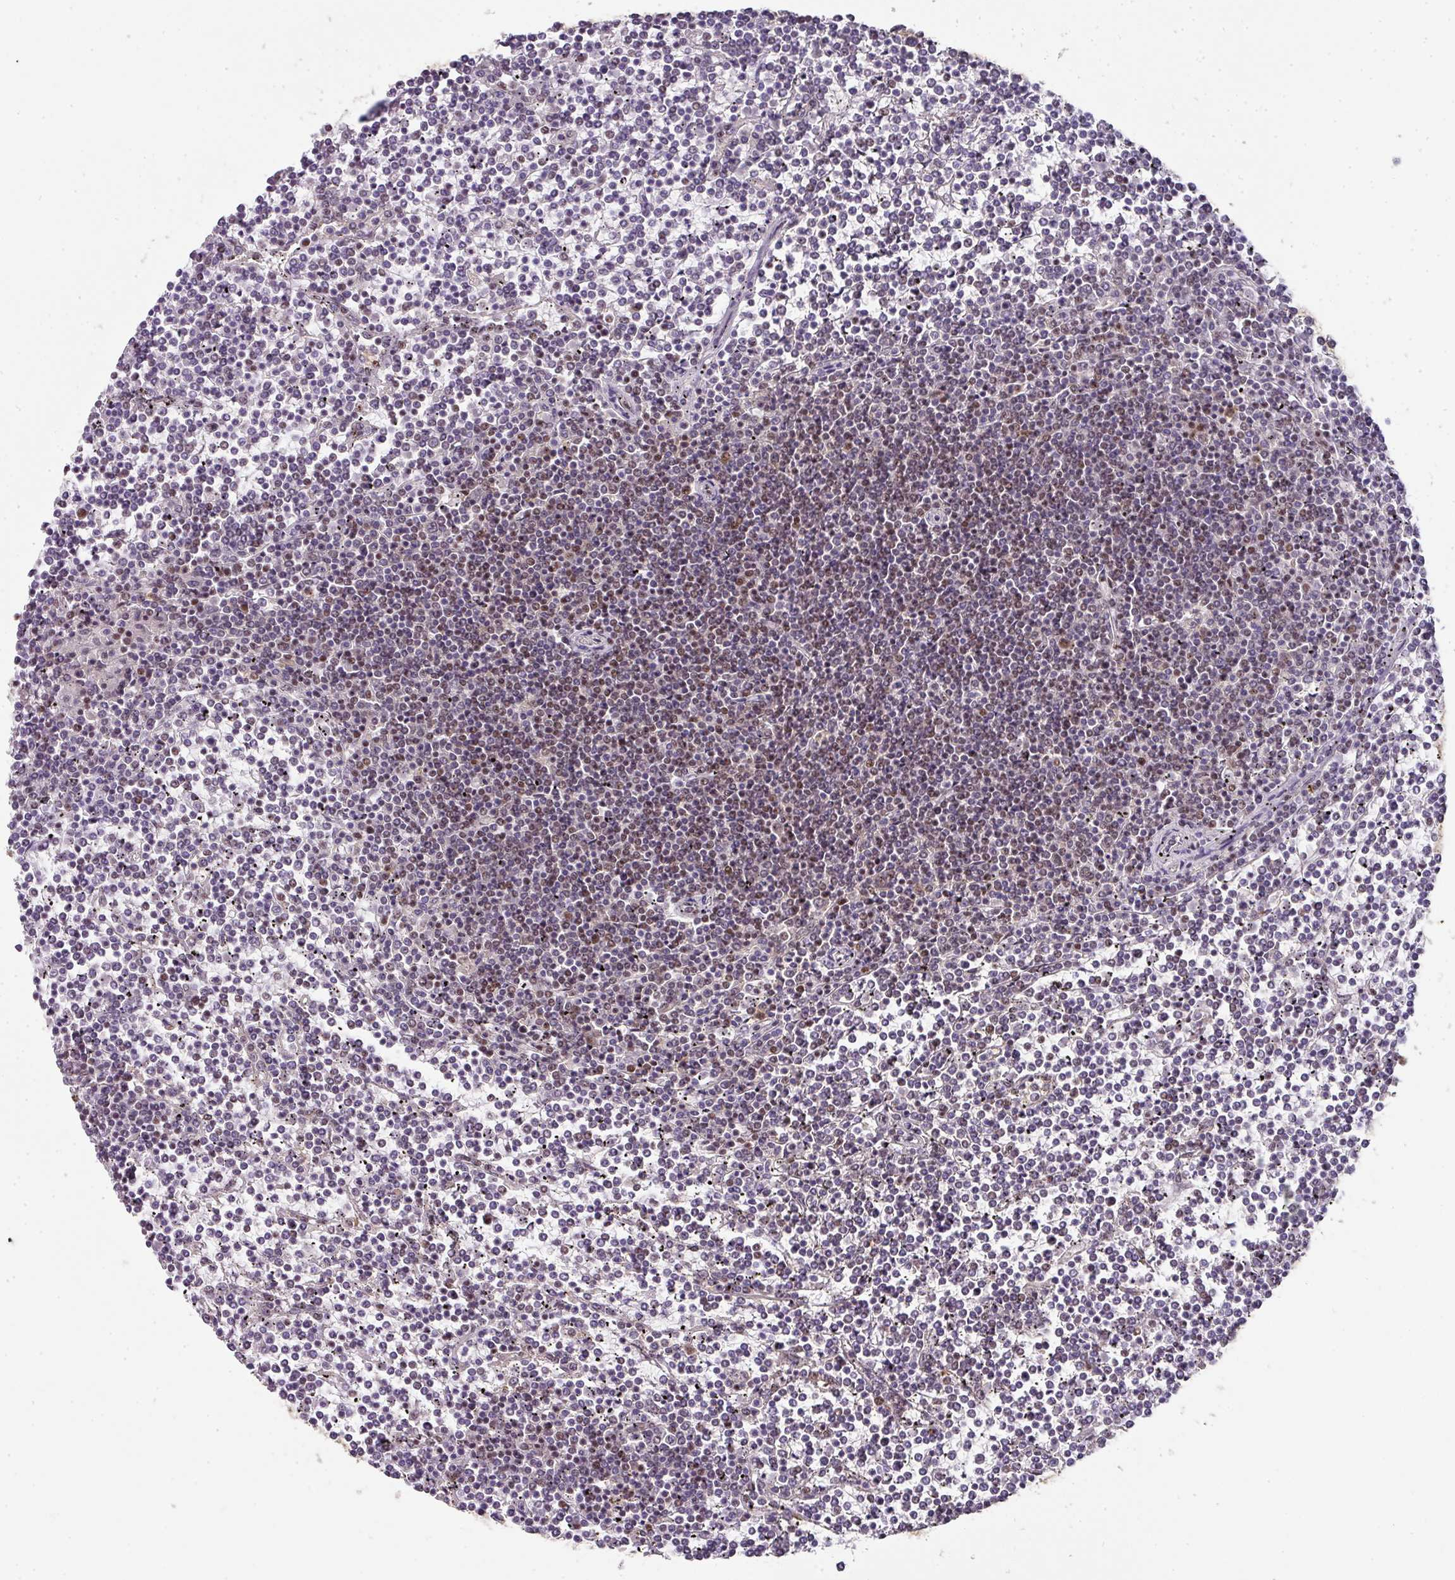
{"staining": {"intensity": "weak", "quantity": "<25%", "location": "nuclear"}, "tissue": "lymphoma", "cell_type": "Tumor cells", "image_type": "cancer", "snomed": [{"axis": "morphology", "description": "Malignant lymphoma, non-Hodgkin's type, Low grade"}, {"axis": "topography", "description": "Spleen"}], "caption": "This image is of lymphoma stained with IHC to label a protein in brown with the nuclei are counter-stained blue. There is no staining in tumor cells.", "gene": "RANBP9", "patient": {"sex": "female", "age": 19}}